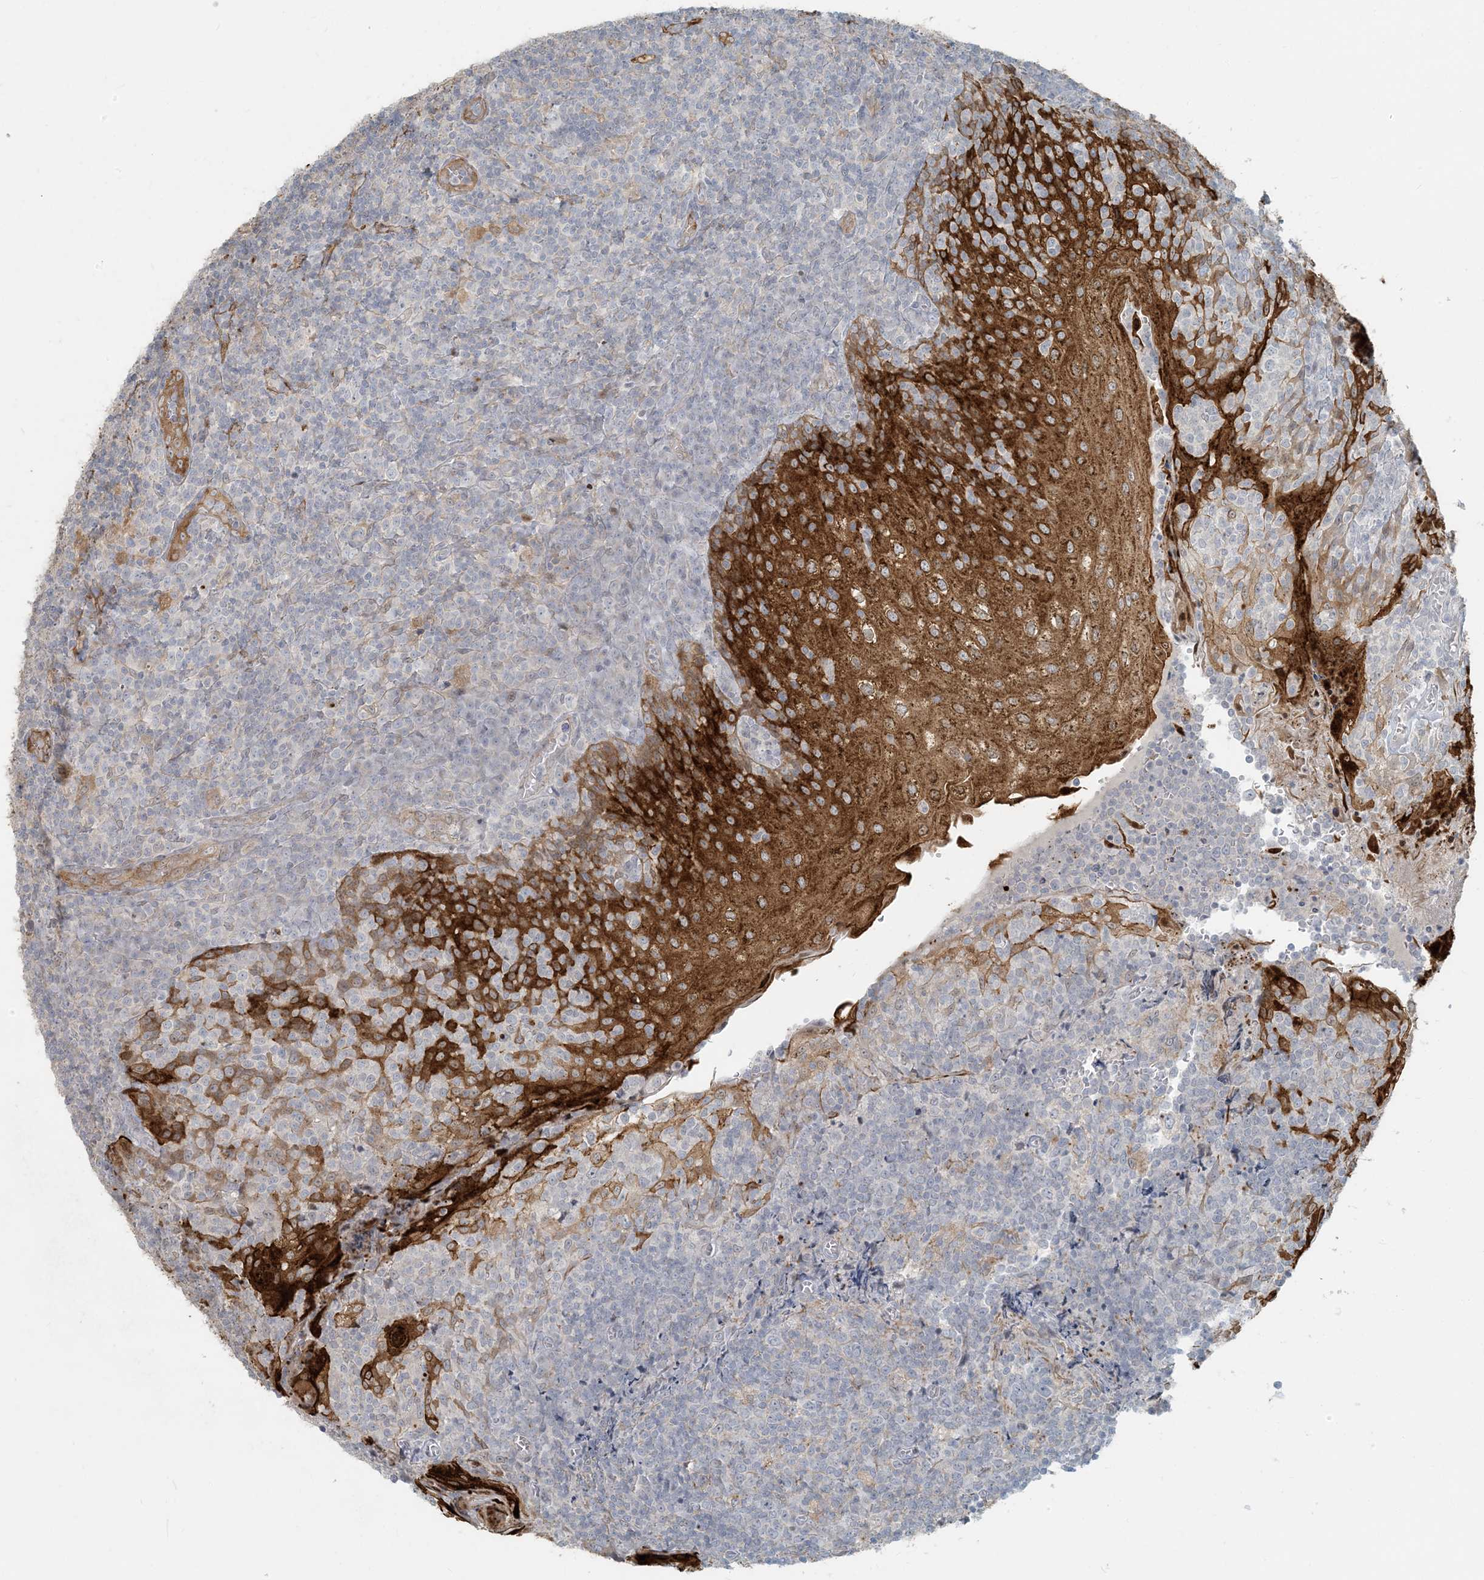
{"staining": {"intensity": "negative", "quantity": "none", "location": "none"}, "tissue": "tonsil", "cell_type": "Non-germinal center cells", "image_type": "normal", "snomed": [{"axis": "morphology", "description": "Normal tissue, NOS"}, {"axis": "topography", "description": "Tonsil"}], "caption": "Immunohistochemistry micrograph of normal human tonsil stained for a protein (brown), which demonstrates no positivity in non-germinal center cells.", "gene": "BCORL1", "patient": {"sex": "female", "age": 19}}